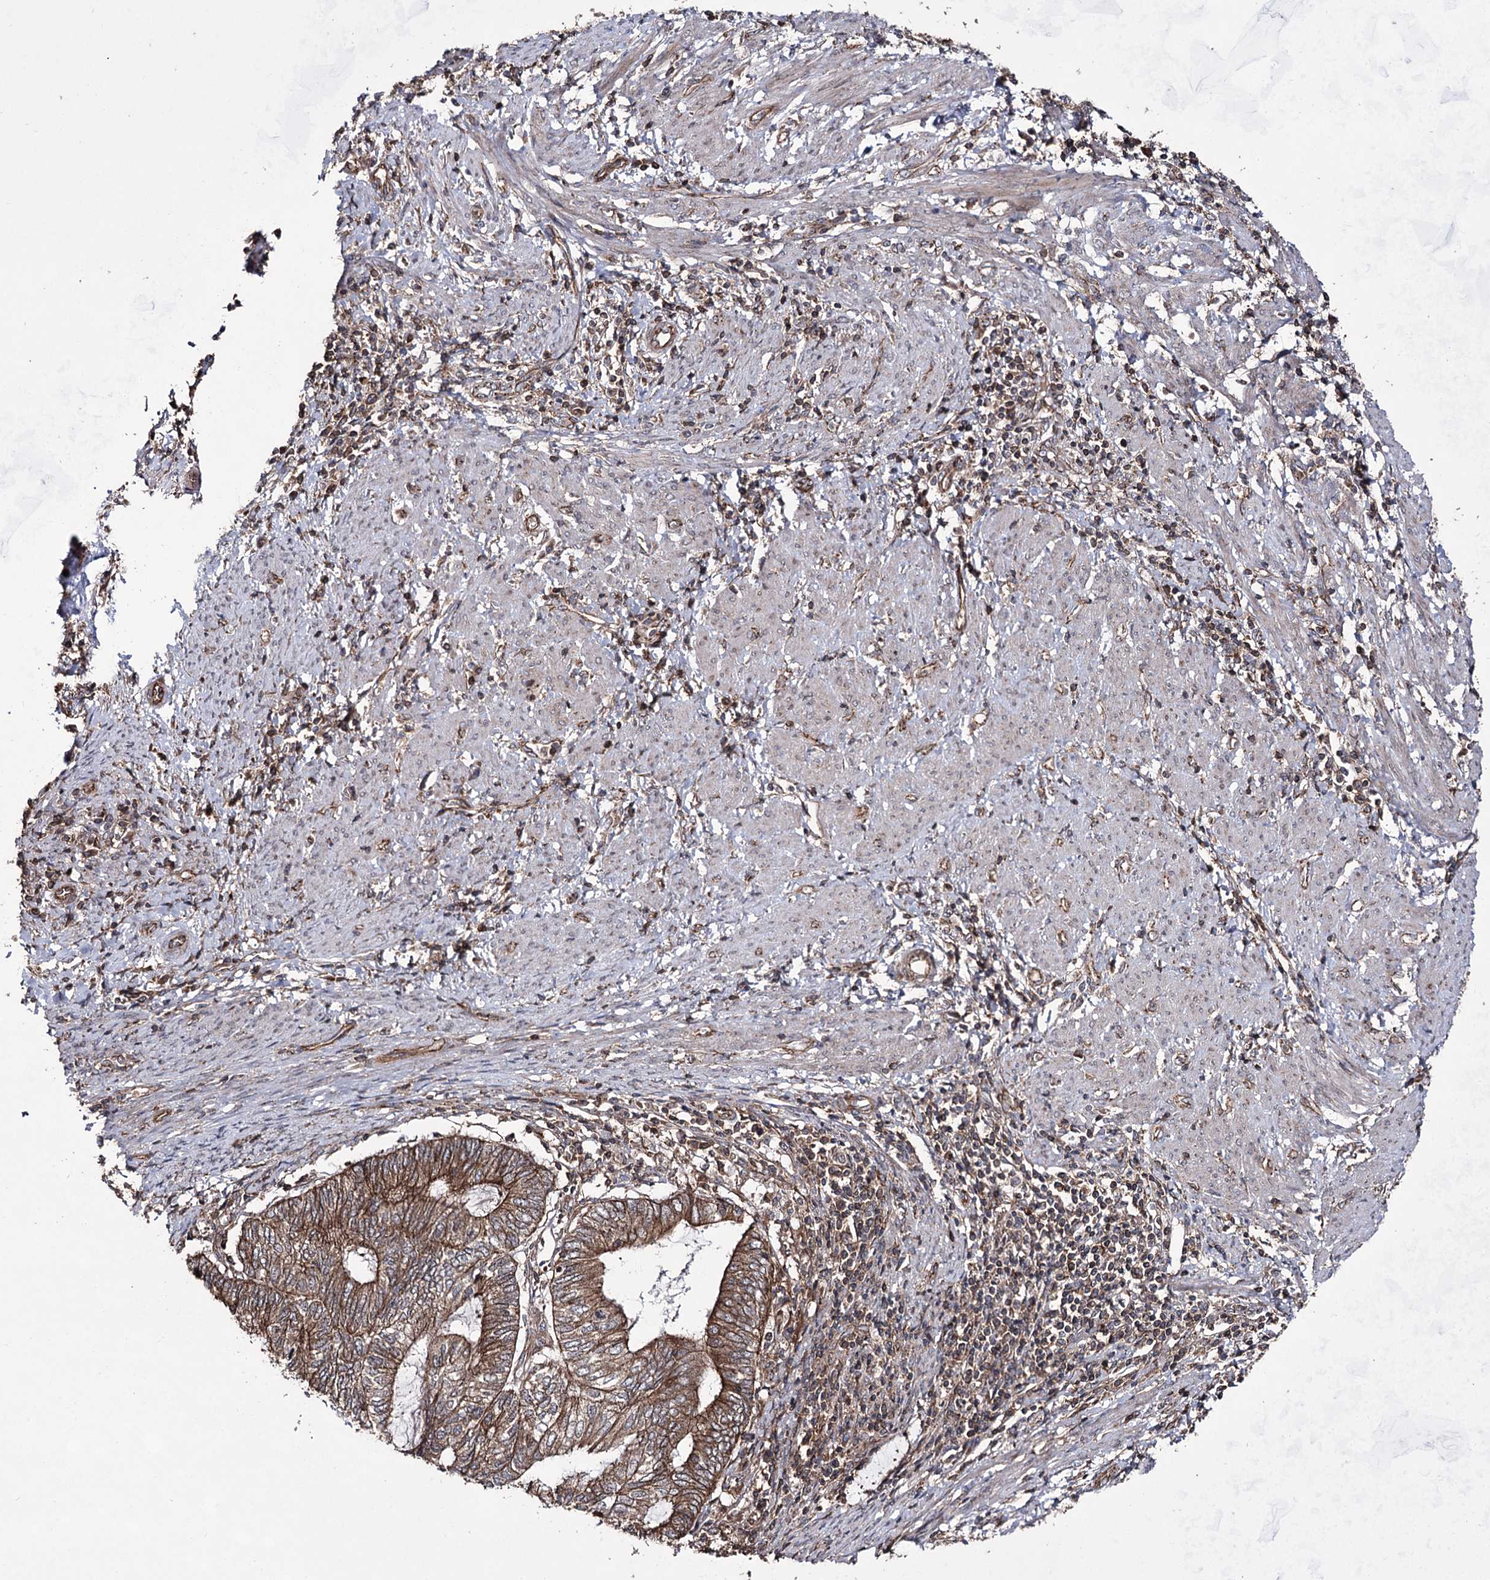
{"staining": {"intensity": "strong", "quantity": ">75%", "location": "cytoplasmic/membranous"}, "tissue": "endometrial cancer", "cell_type": "Tumor cells", "image_type": "cancer", "snomed": [{"axis": "morphology", "description": "Adenocarcinoma, NOS"}, {"axis": "topography", "description": "Uterus"}, {"axis": "topography", "description": "Endometrium"}], "caption": "A high amount of strong cytoplasmic/membranous positivity is appreciated in about >75% of tumor cells in endometrial cancer tissue.", "gene": "DHX29", "patient": {"sex": "female", "age": 70}}